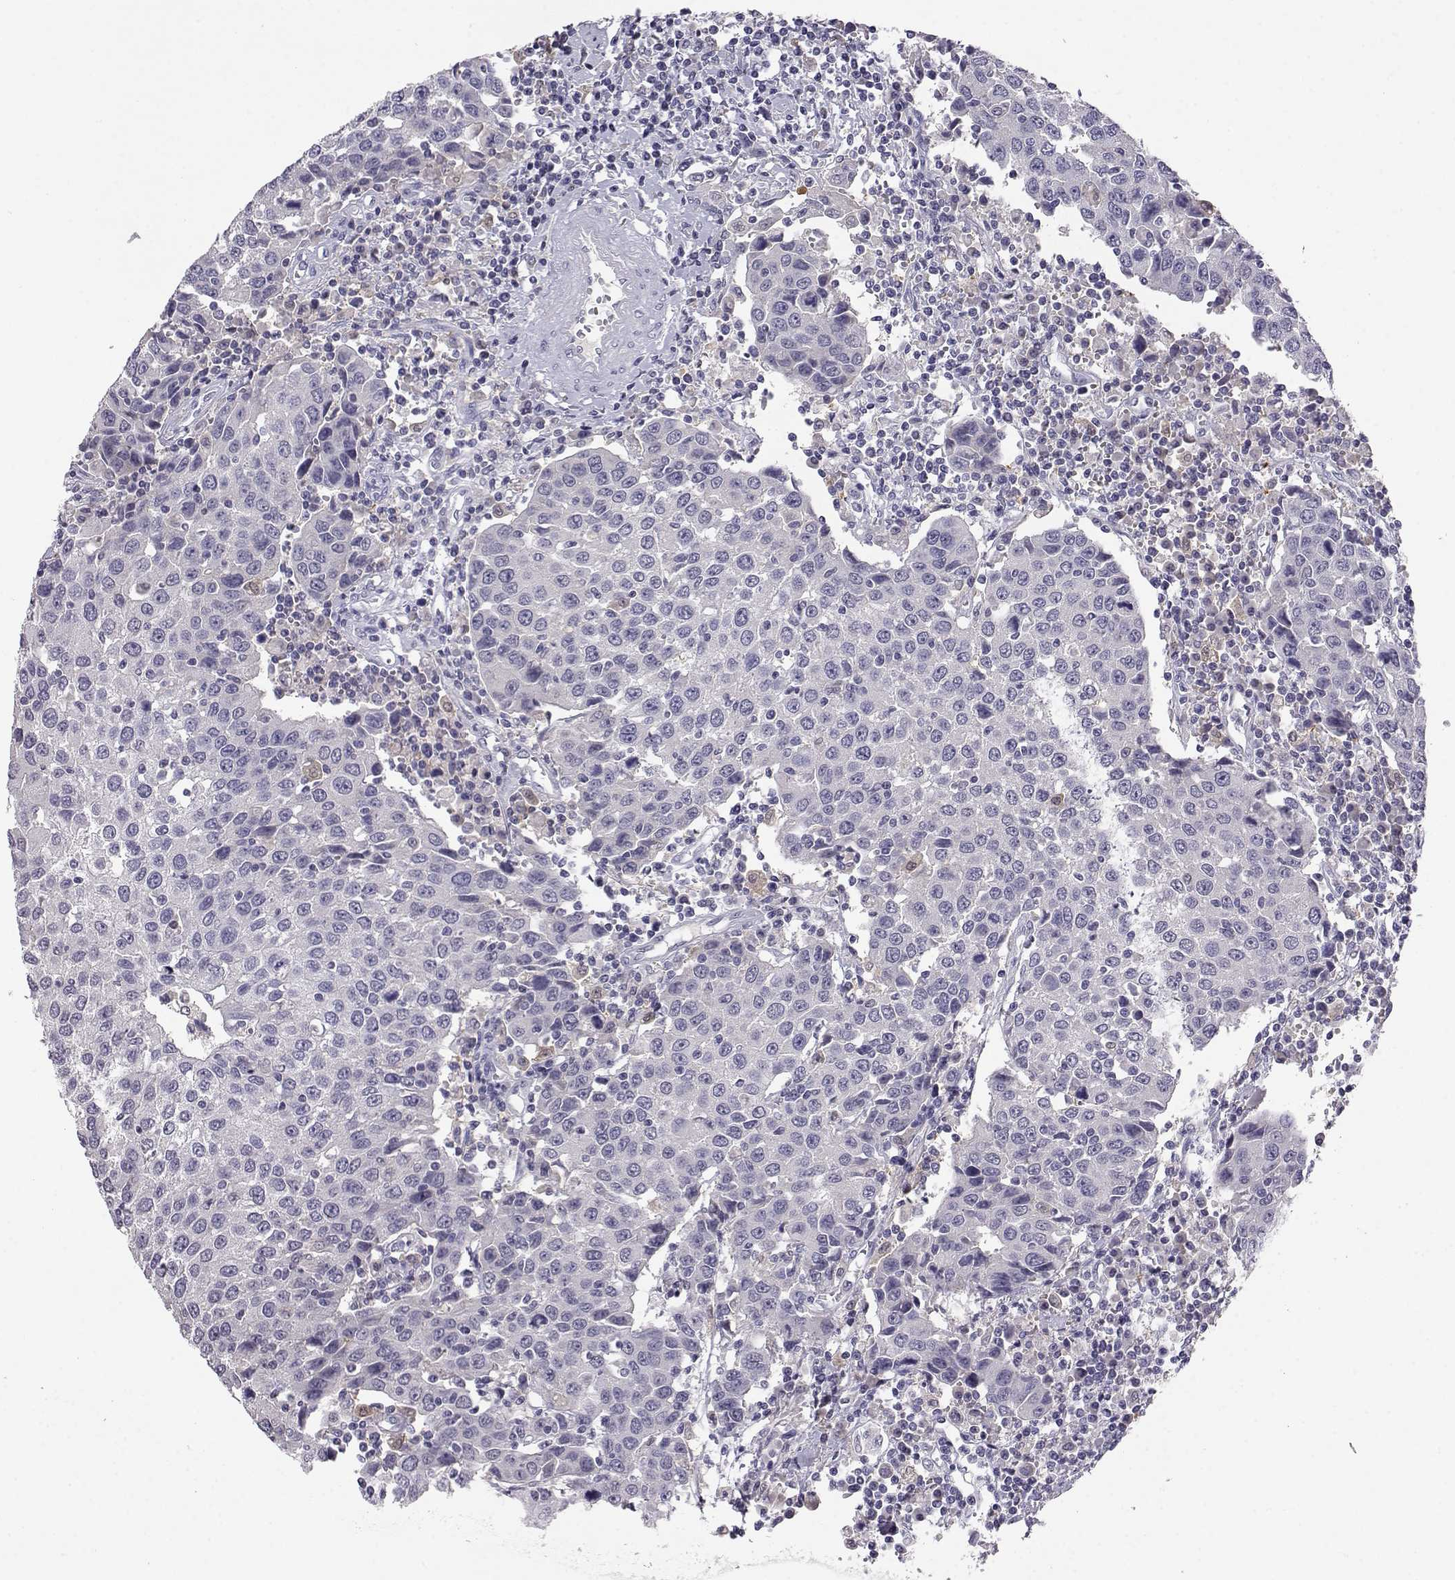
{"staining": {"intensity": "negative", "quantity": "none", "location": "none"}, "tissue": "urothelial cancer", "cell_type": "Tumor cells", "image_type": "cancer", "snomed": [{"axis": "morphology", "description": "Urothelial carcinoma, High grade"}, {"axis": "topography", "description": "Urinary bladder"}], "caption": "This is an IHC photomicrograph of human urothelial carcinoma (high-grade). There is no positivity in tumor cells.", "gene": "AKR1B1", "patient": {"sex": "female", "age": 85}}